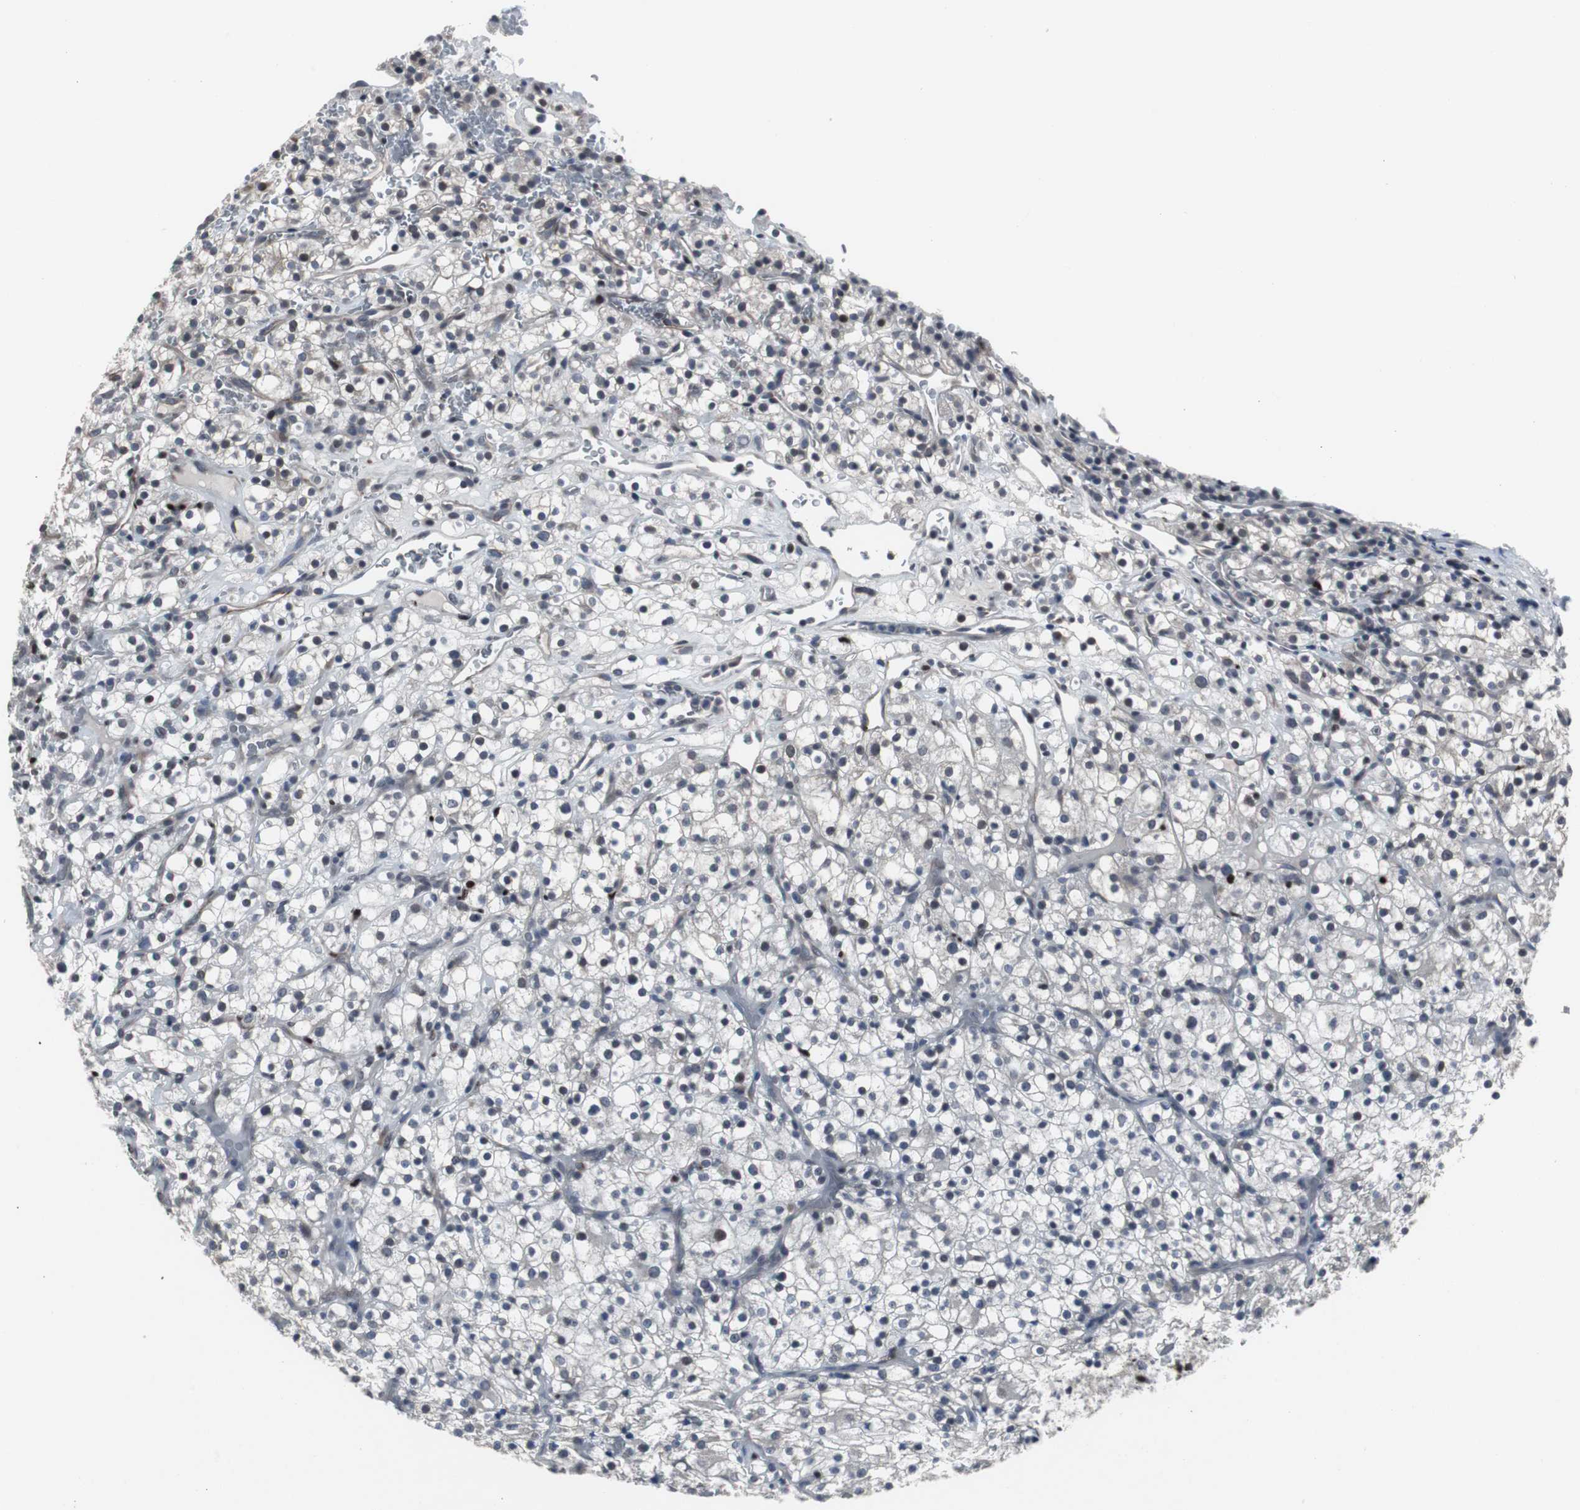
{"staining": {"intensity": "moderate", "quantity": "25%-75%", "location": "nuclear"}, "tissue": "renal cancer", "cell_type": "Tumor cells", "image_type": "cancer", "snomed": [{"axis": "morphology", "description": "Normal tissue, NOS"}, {"axis": "morphology", "description": "Adenocarcinoma, NOS"}, {"axis": "topography", "description": "Kidney"}], "caption": "Moderate nuclear expression for a protein is appreciated in about 25%-75% of tumor cells of renal cancer (adenocarcinoma) using IHC.", "gene": "FOXP4", "patient": {"sex": "female", "age": 72}}